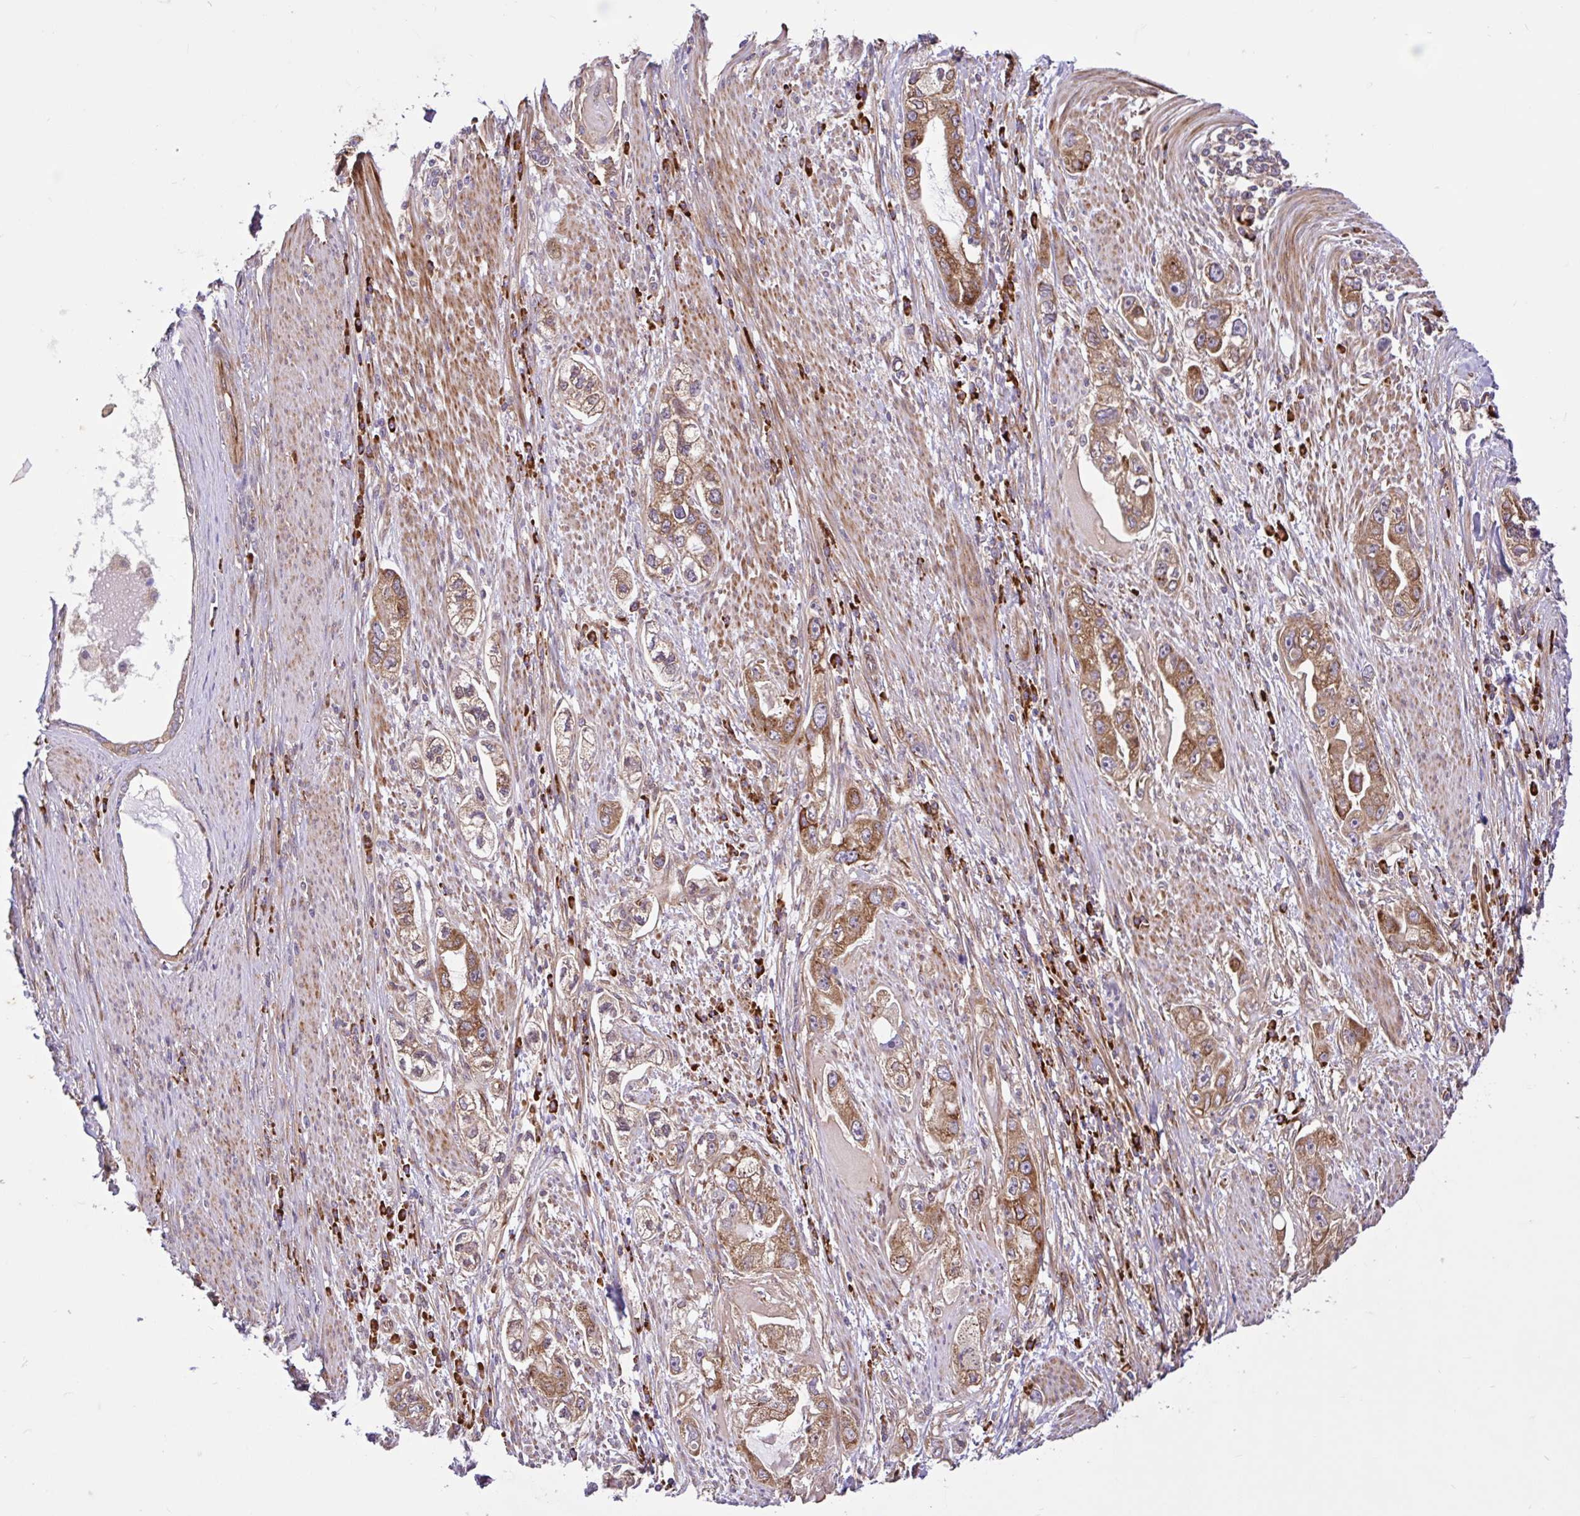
{"staining": {"intensity": "moderate", "quantity": ">75%", "location": "cytoplasmic/membranous"}, "tissue": "stomach cancer", "cell_type": "Tumor cells", "image_type": "cancer", "snomed": [{"axis": "morphology", "description": "Adenocarcinoma, NOS"}, {"axis": "topography", "description": "Stomach, lower"}], "caption": "Human stomach cancer stained with a brown dye exhibits moderate cytoplasmic/membranous positive expression in about >75% of tumor cells.", "gene": "NTPCR", "patient": {"sex": "female", "age": 93}}